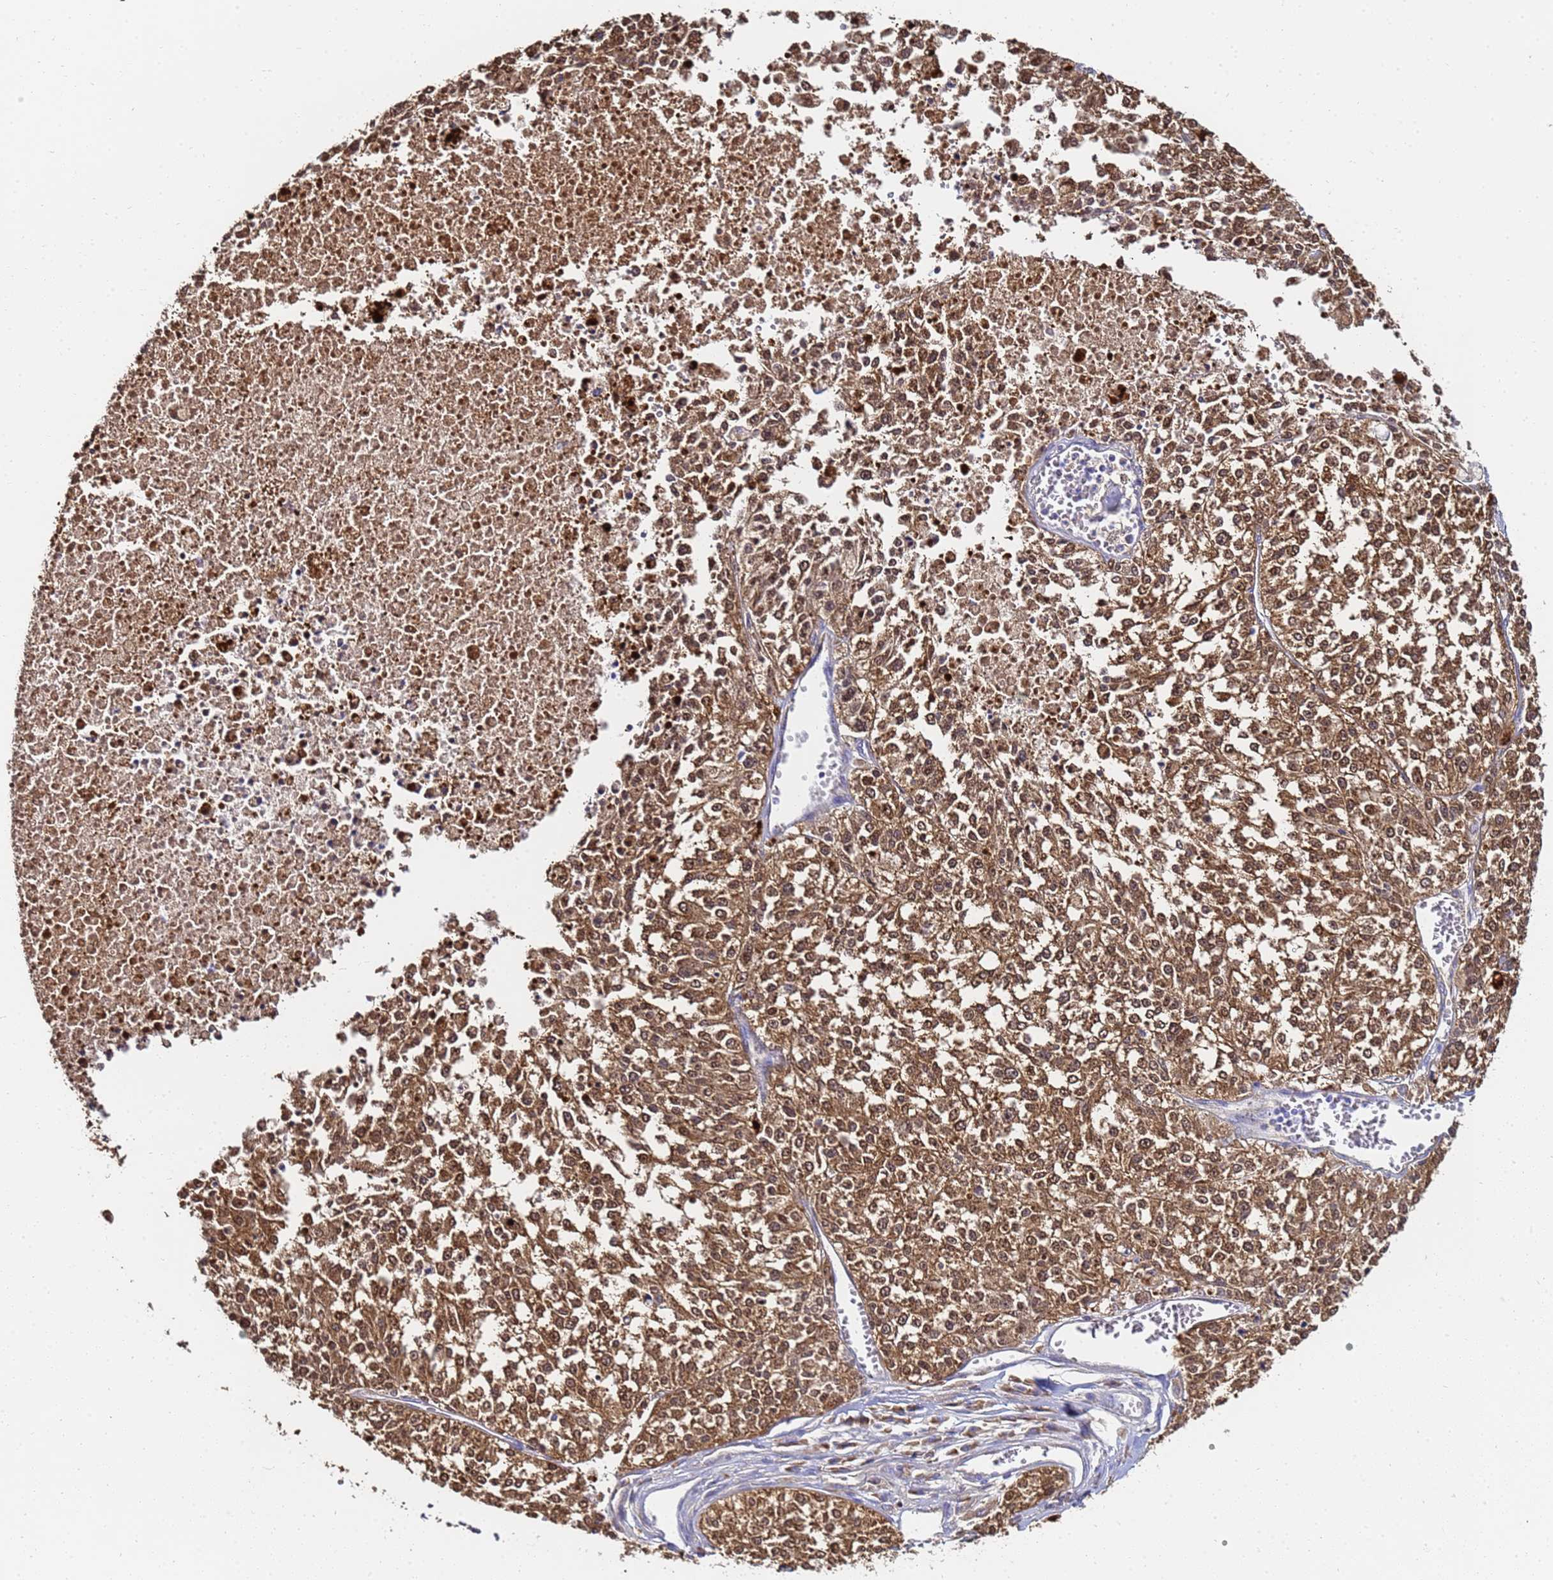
{"staining": {"intensity": "moderate", "quantity": ">75%", "location": "cytoplasmic/membranous,nuclear"}, "tissue": "melanoma", "cell_type": "Tumor cells", "image_type": "cancer", "snomed": [{"axis": "morphology", "description": "Malignant melanoma, NOS"}, {"axis": "topography", "description": "Skin"}], "caption": "Immunohistochemistry (IHC) staining of malignant melanoma, which exhibits medium levels of moderate cytoplasmic/membranous and nuclear expression in about >75% of tumor cells indicating moderate cytoplasmic/membranous and nuclear protein staining. The staining was performed using DAB (3,3'-diaminobenzidine) (brown) for protein detection and nuclei were counterstained in hematoxylin (blue).", "gene": "NME1-NME2", "patient": {"sex": "female", "age": 64}}